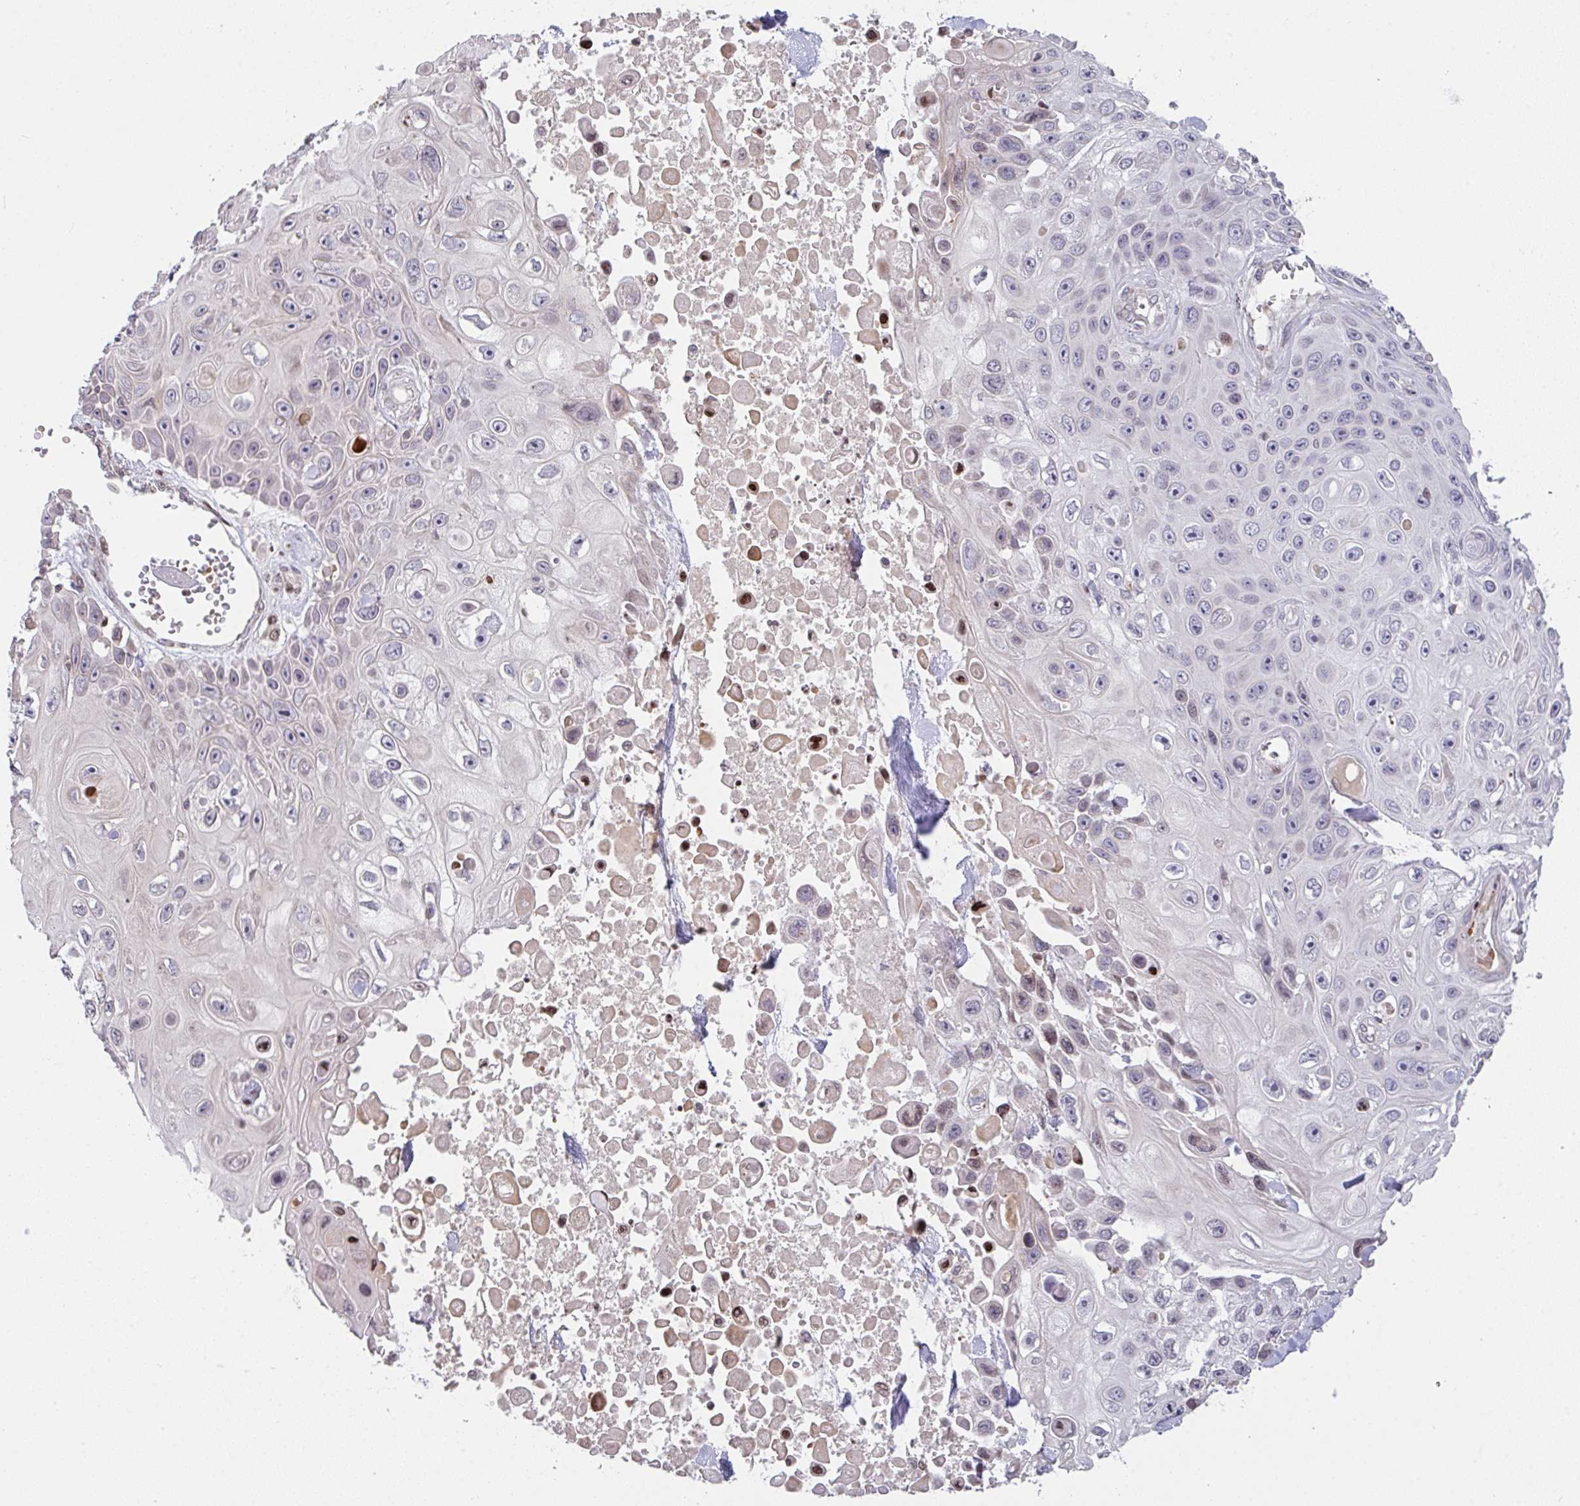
{"staining": {"intensity": "weak", "quantity": "<25%", "location": "nuclear"}, "tissue": "skin cancer", "cell_type": "Tumor cells", "image_type": "cancer", "snomed": [{"axis": "morphology", "description": "Squamous cell carcinoma, NOS"}, {"axis": "topography", "description": "Skin"}], "caption": "High magnification brightfield microscopy of squamous cell carcinoma (skin) stained with DAB (brown) and counterstained with hematoxylin (blue): tumor cells show no significant positivity.", "gene": "PCDHB8", "patient": {"sex": "male", "age": 82}}